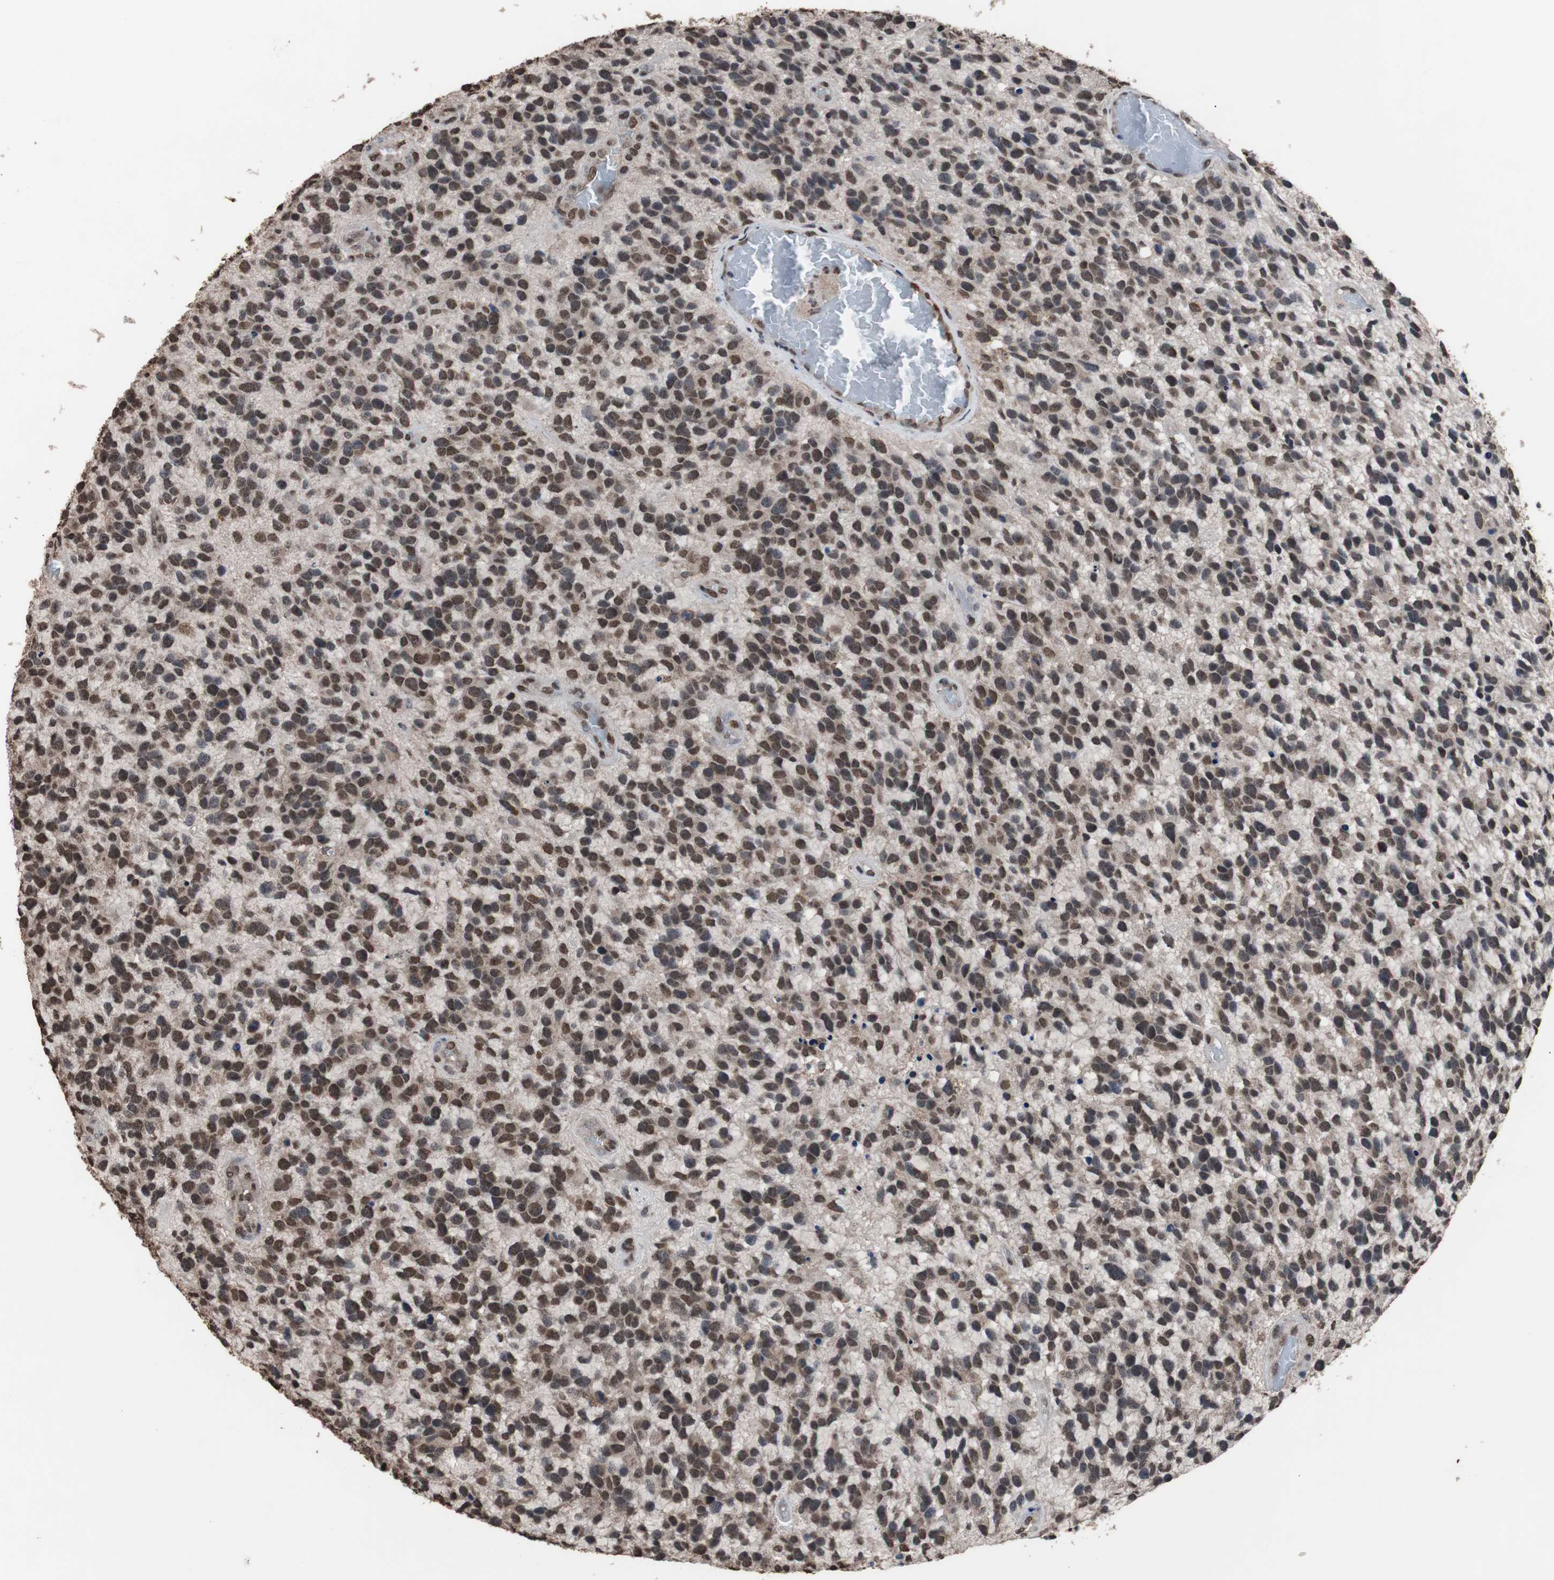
{"staining": {"intensity": "strong", "quantity": ">75%", "location": "nuclear"}, "tissue": "glioma", "cell_type": "Tumor cells", "image_type": "cancer", "snomed": [{"axis": "morphology", "description": "Glioma, malignant, High grade"}, {"axis": "topography", "description": "Brain"}], "caption": "Immunohistochemical staining of glioma reveals high levels of strong nuclear protein expression in about >75% of tumor cells. (IHC, brightfield microscopy, high magnification).", "gene": "MED27", "patient": {"sex": "female", "age": 58}}